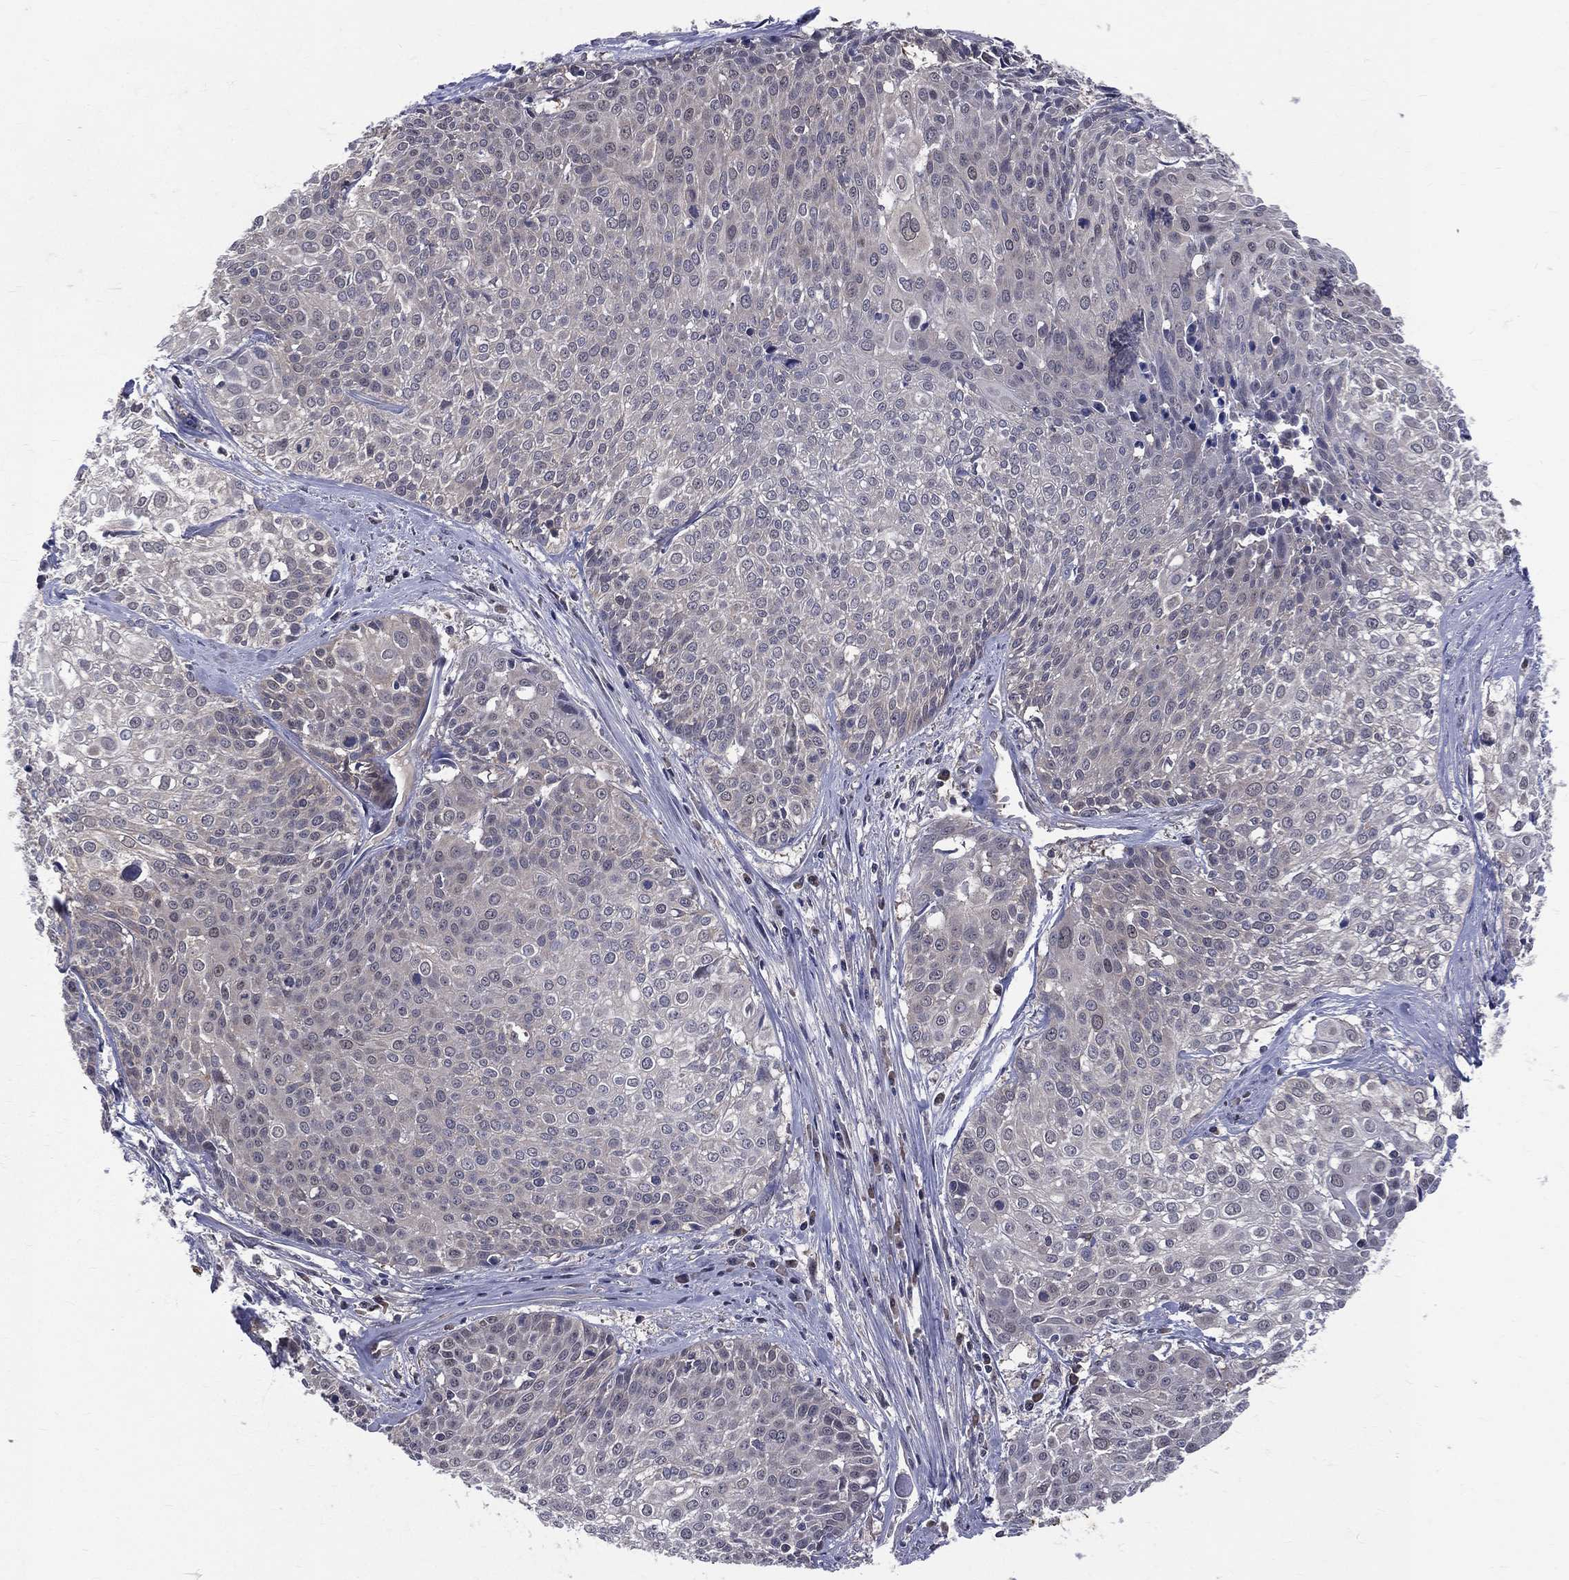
{"staining": {"intensity": "negative", "quantity": "none", "location": "none"}, "tissue": "cervical cancer", "cell_type": "Tumor cells", "image_type": "cancer", "snomed": [{"axis": "morphology", "description": "Squamous cell carcinoma, NOS"}, {"axis": "topography", "description": "Cervix"}], "caption": "High magnification brightfield microscopy of cervical squamous cell carcinoma stained with DAB (3,3'-diaminobenzidine) (brown) and counterstained with hematoxylin (blue): tumor cells show no significant positivity.", "gene": "DLG4", "patient": {"sex": "female", "age": 39}}